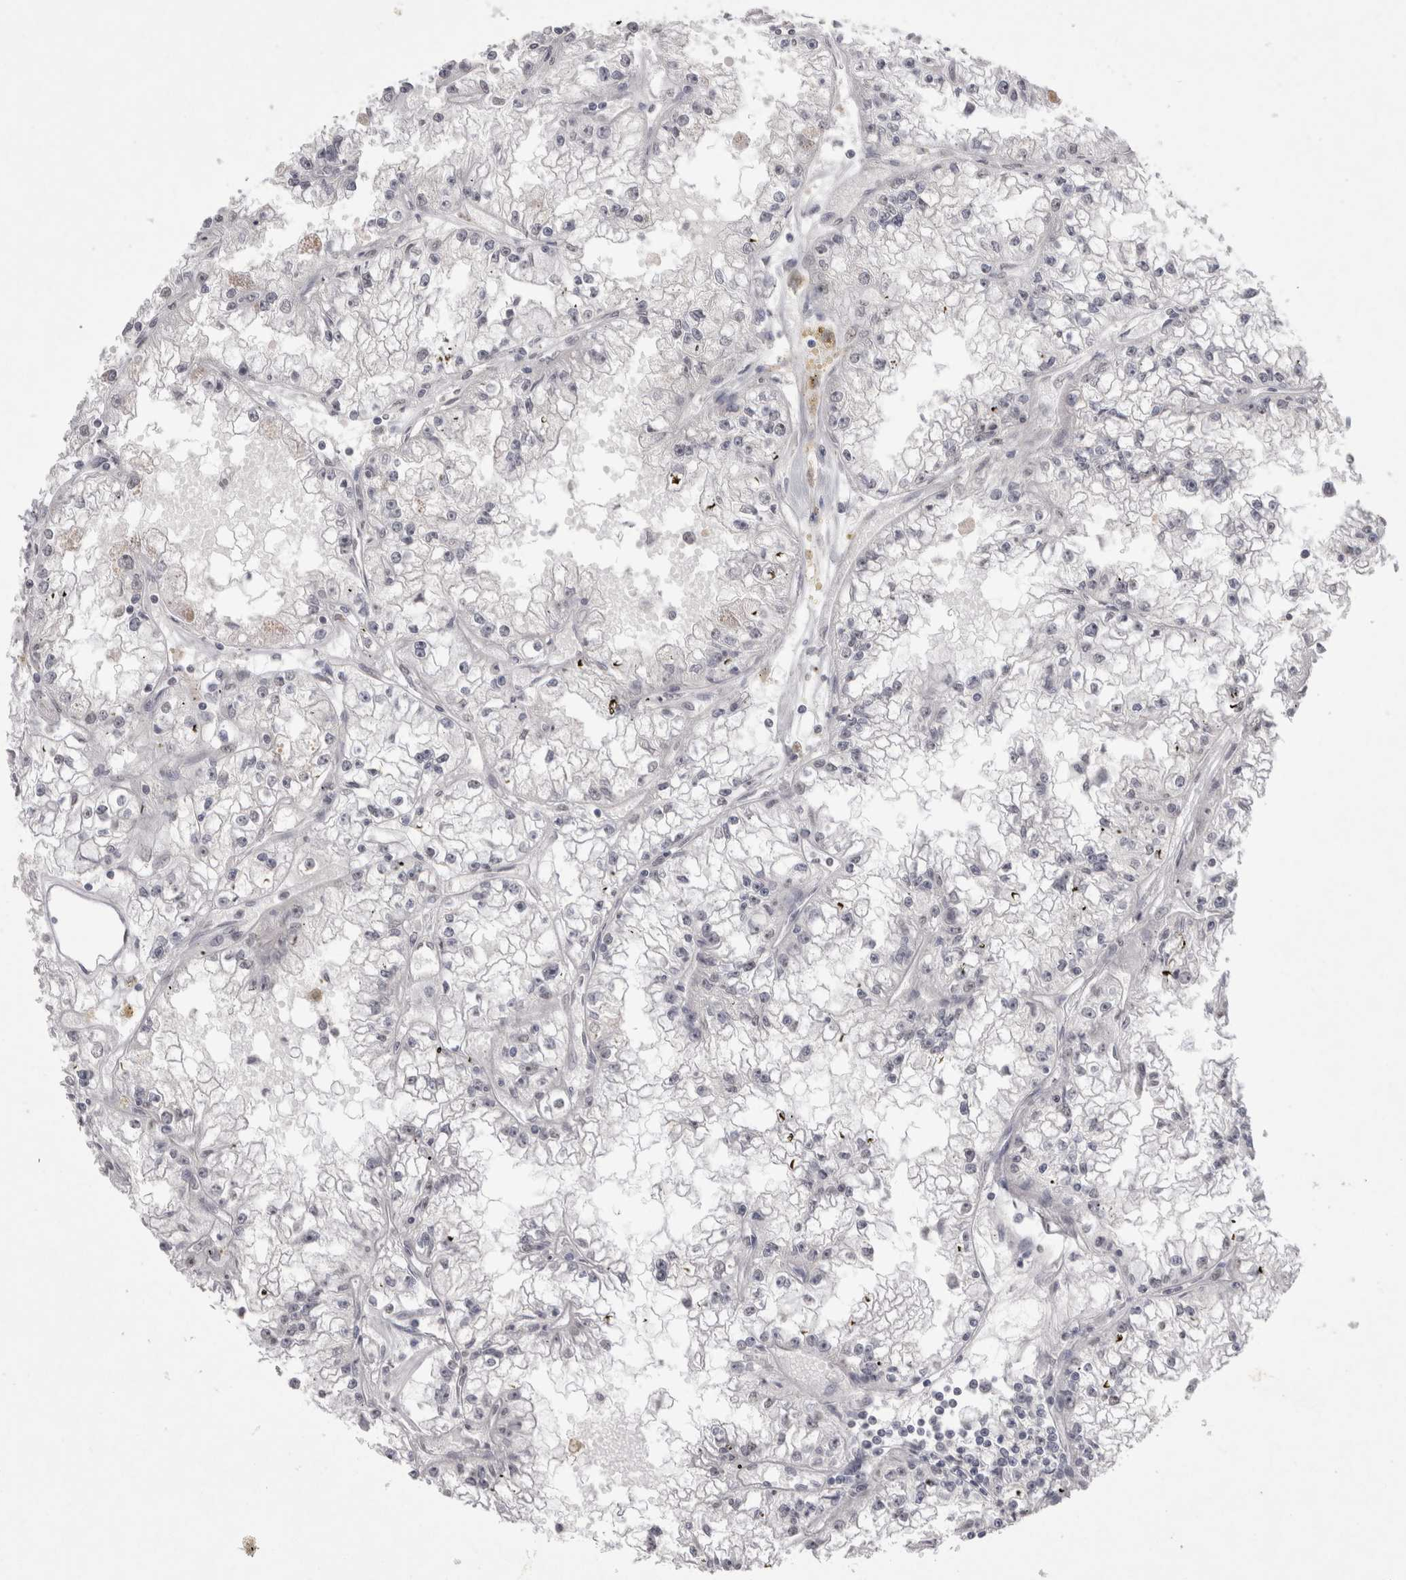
{"staining": {"intensity": "negative", "quantity": "none", "location": "none"}, "tissue": "renal cancer", "cell_type": "Tumor cells", "image_type": "cancer", "snomed": [{"axis": "morphology", "description": "Adenocarcinoma, NOS"}, {"axis": "topography", "description": "Kidney"}], "caption": "This is an immunohistochemistry histopathology image of renal adenocarcinoma. There is no staining in tumor cells.", "gene": "DDX4", "patient": {"sex": "male", "age": 56}}